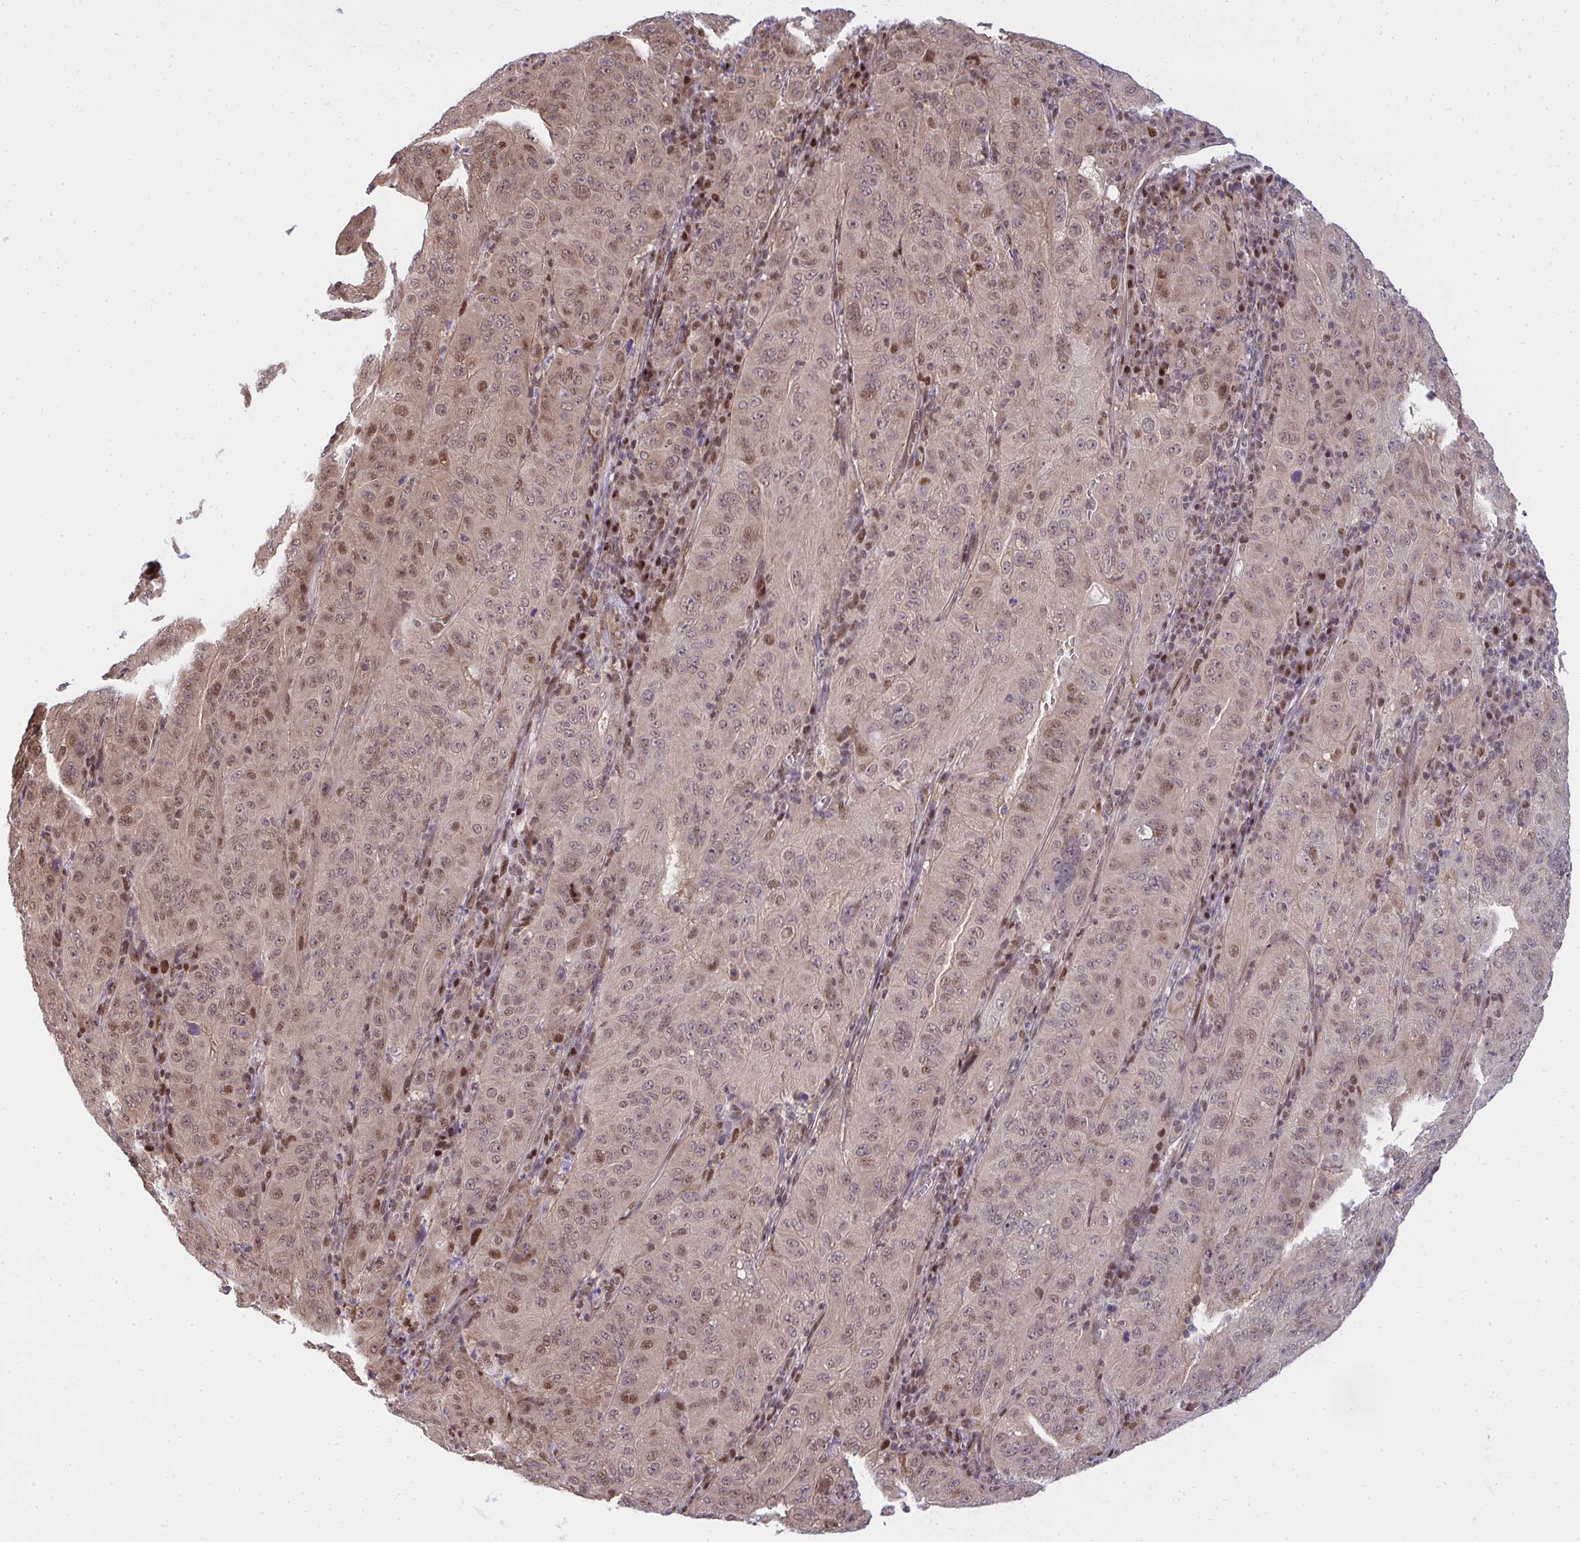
{"staining": {"intensity": "moderate", "quantity": "25%-75%", "location": "nuclear"}, "tissue": "pancreatic cancer", "cell_type": "Tumor cells", "image_type": "cancer", "snomed": [{"axis": "morphology", "description": "Adenocarcinoma, NOS"}, {"axis": "topography", "description": "Pancreas"}], "caption": "This photomicrograph shows pancreatic cancer (adenocarcinoma) stained with immunohistochemistry to label a protein in brown. The nuclear of tumor cells show moderate positivity for the protein. Nuclei are counter-stained blue.", "gene": "PIGY", "patient": {"sex": "male", "age": 63}}